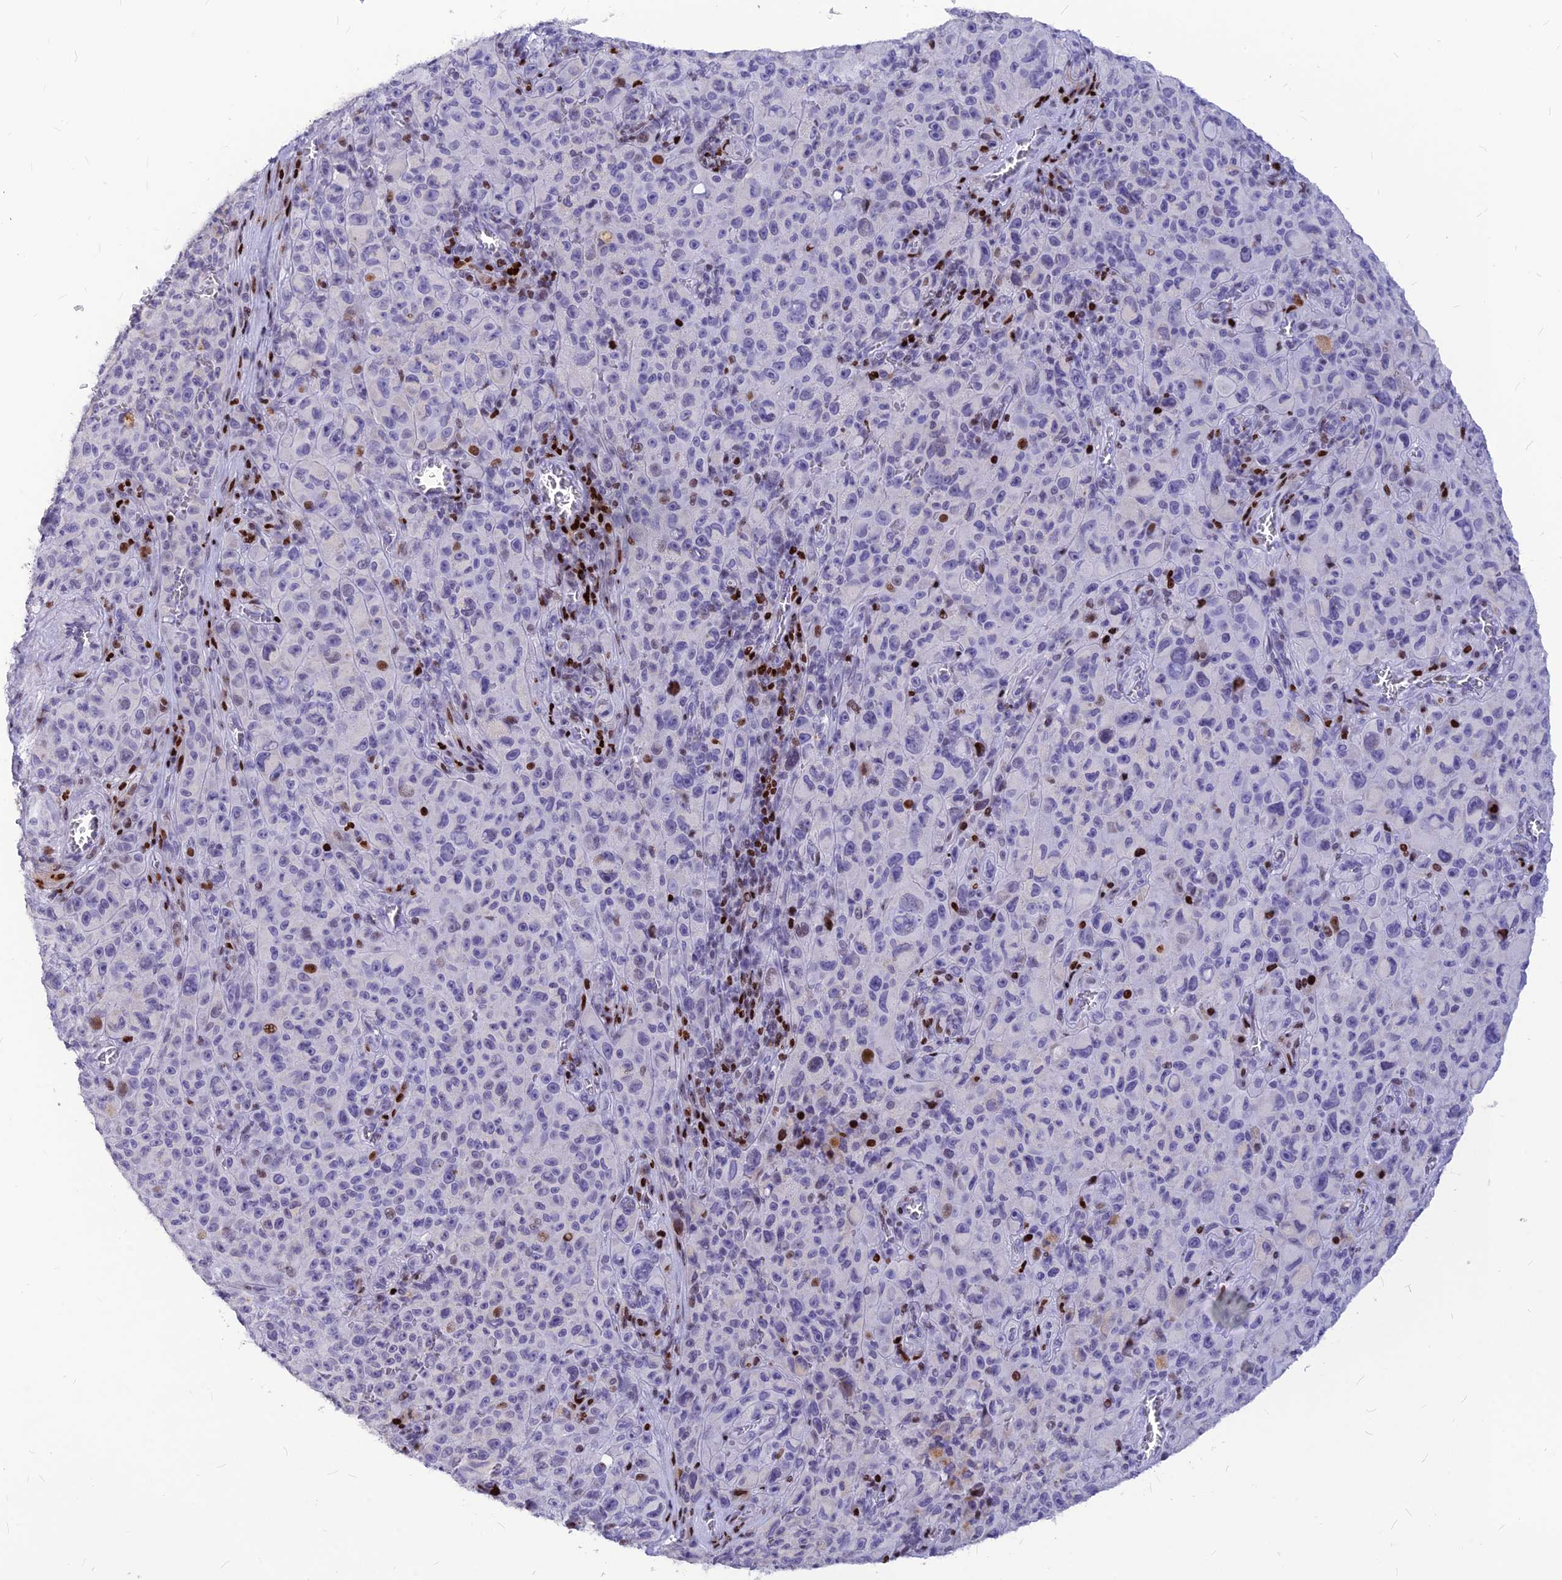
{"staining": {"intensity": "negative", "quantity": "none", "location": "none"}, "tissue": "melanoma", "cell_type": "Tumor cells", "image_type": "cancer", "snomed": [{"axis": "morphology", "description": "Malignant melanoma, NOS"}, {"axis": "topography", "description": "Skin"}], "caption": "Melanoma stained for a protein using immunohistochemistry shows no positivity tumor cells.", "gene": "PRPS1", "patient": {"sex": "female", "age": 82}}